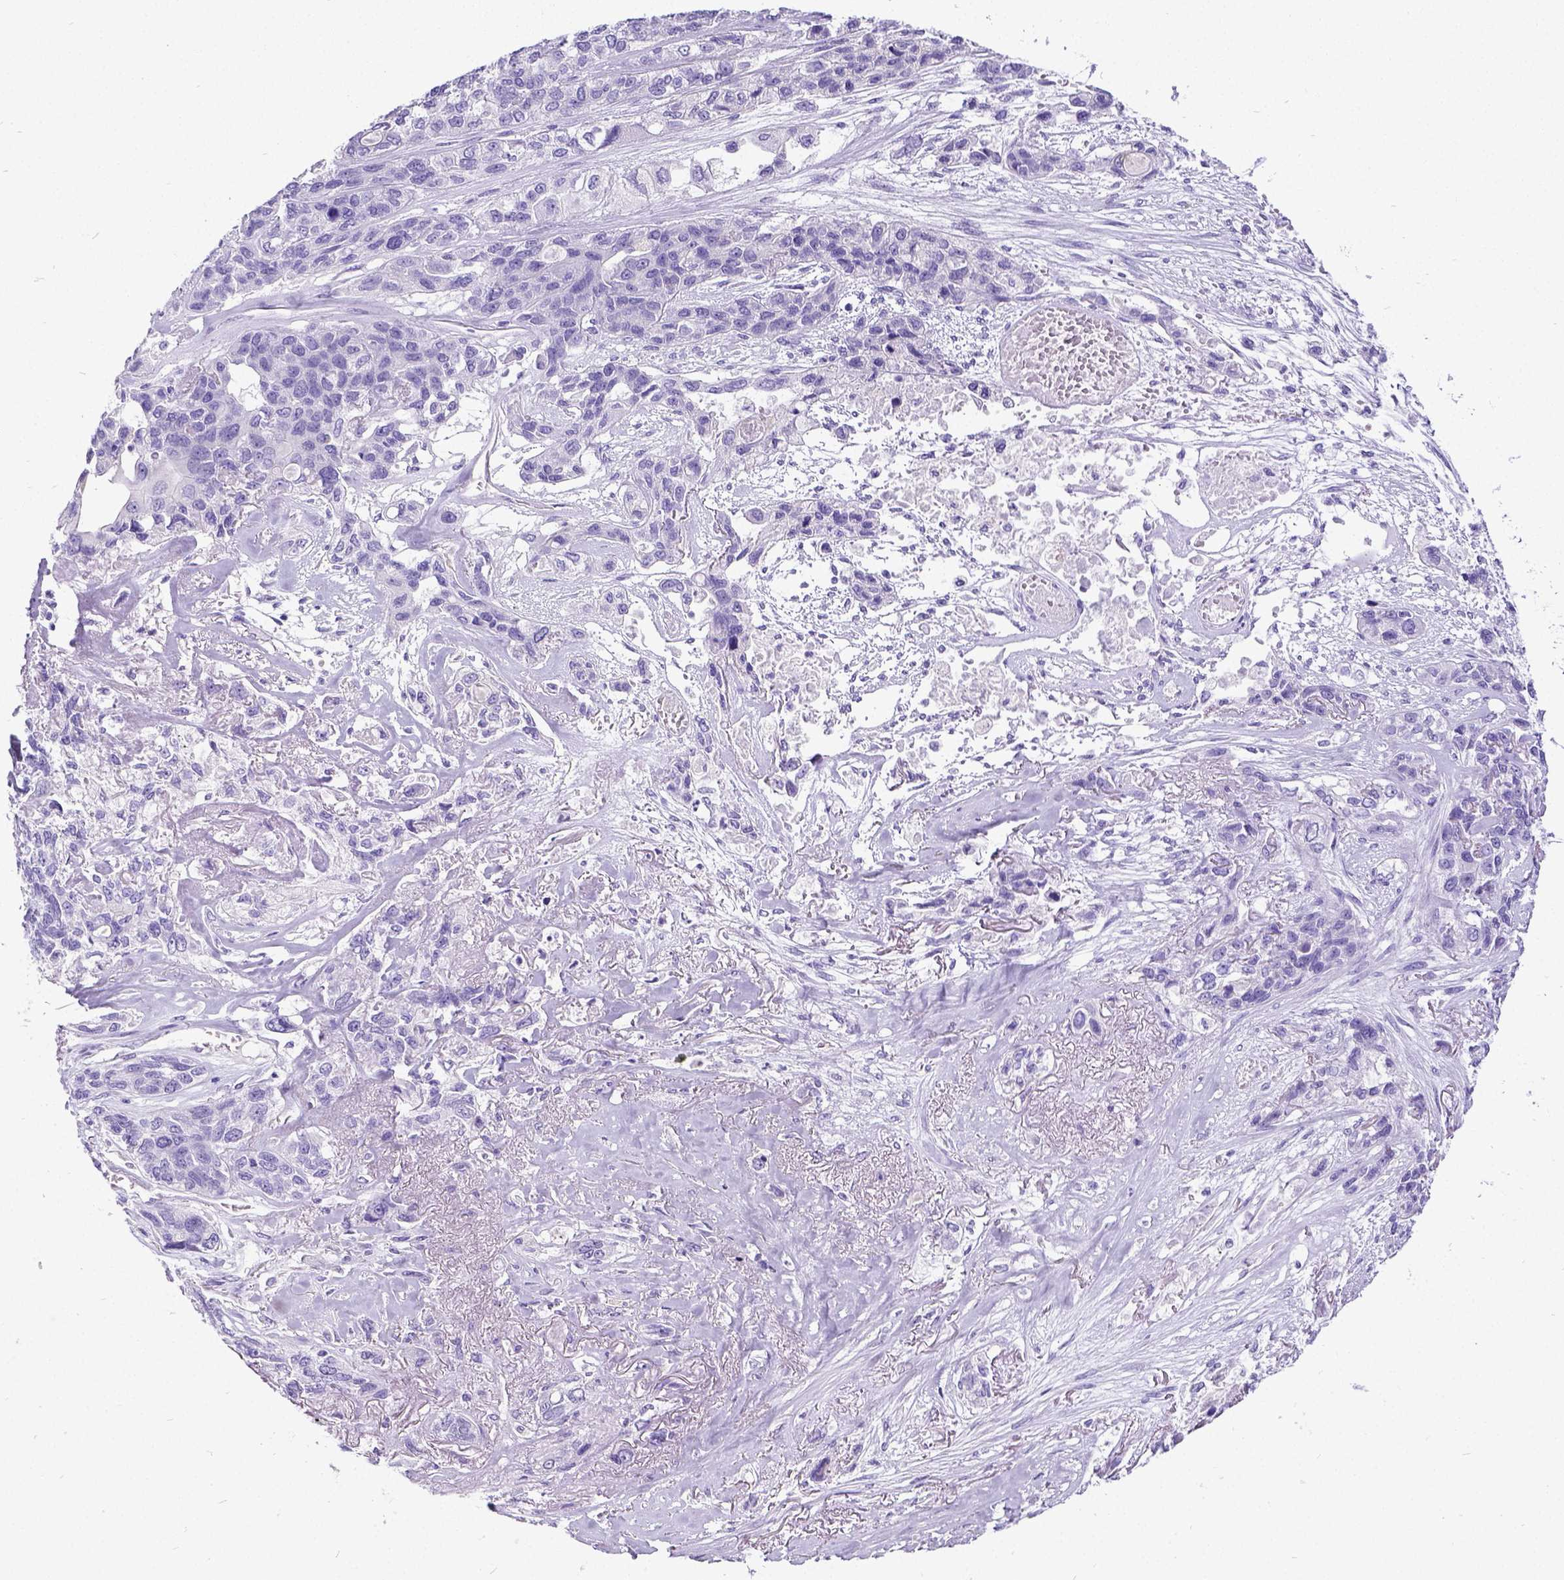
{"staining": {"intensity": "negative", "quantity": "none", "location": "none"}, "tissue": "lung cancer", "cell_type": "Tumor cells", "image_type": "cancer", "snomed": [{"axis": "morphology", "description": "Squamous cell carcinoma, NOS"}, {"axis": "topography", "description": "Lung"}], "caption": "Image shows no significant protein staining in tumor cells of lung cancer (squamous cell carcinoma).", "gene": "SATB2", "patient": {"sex": "female", "age": 70}}